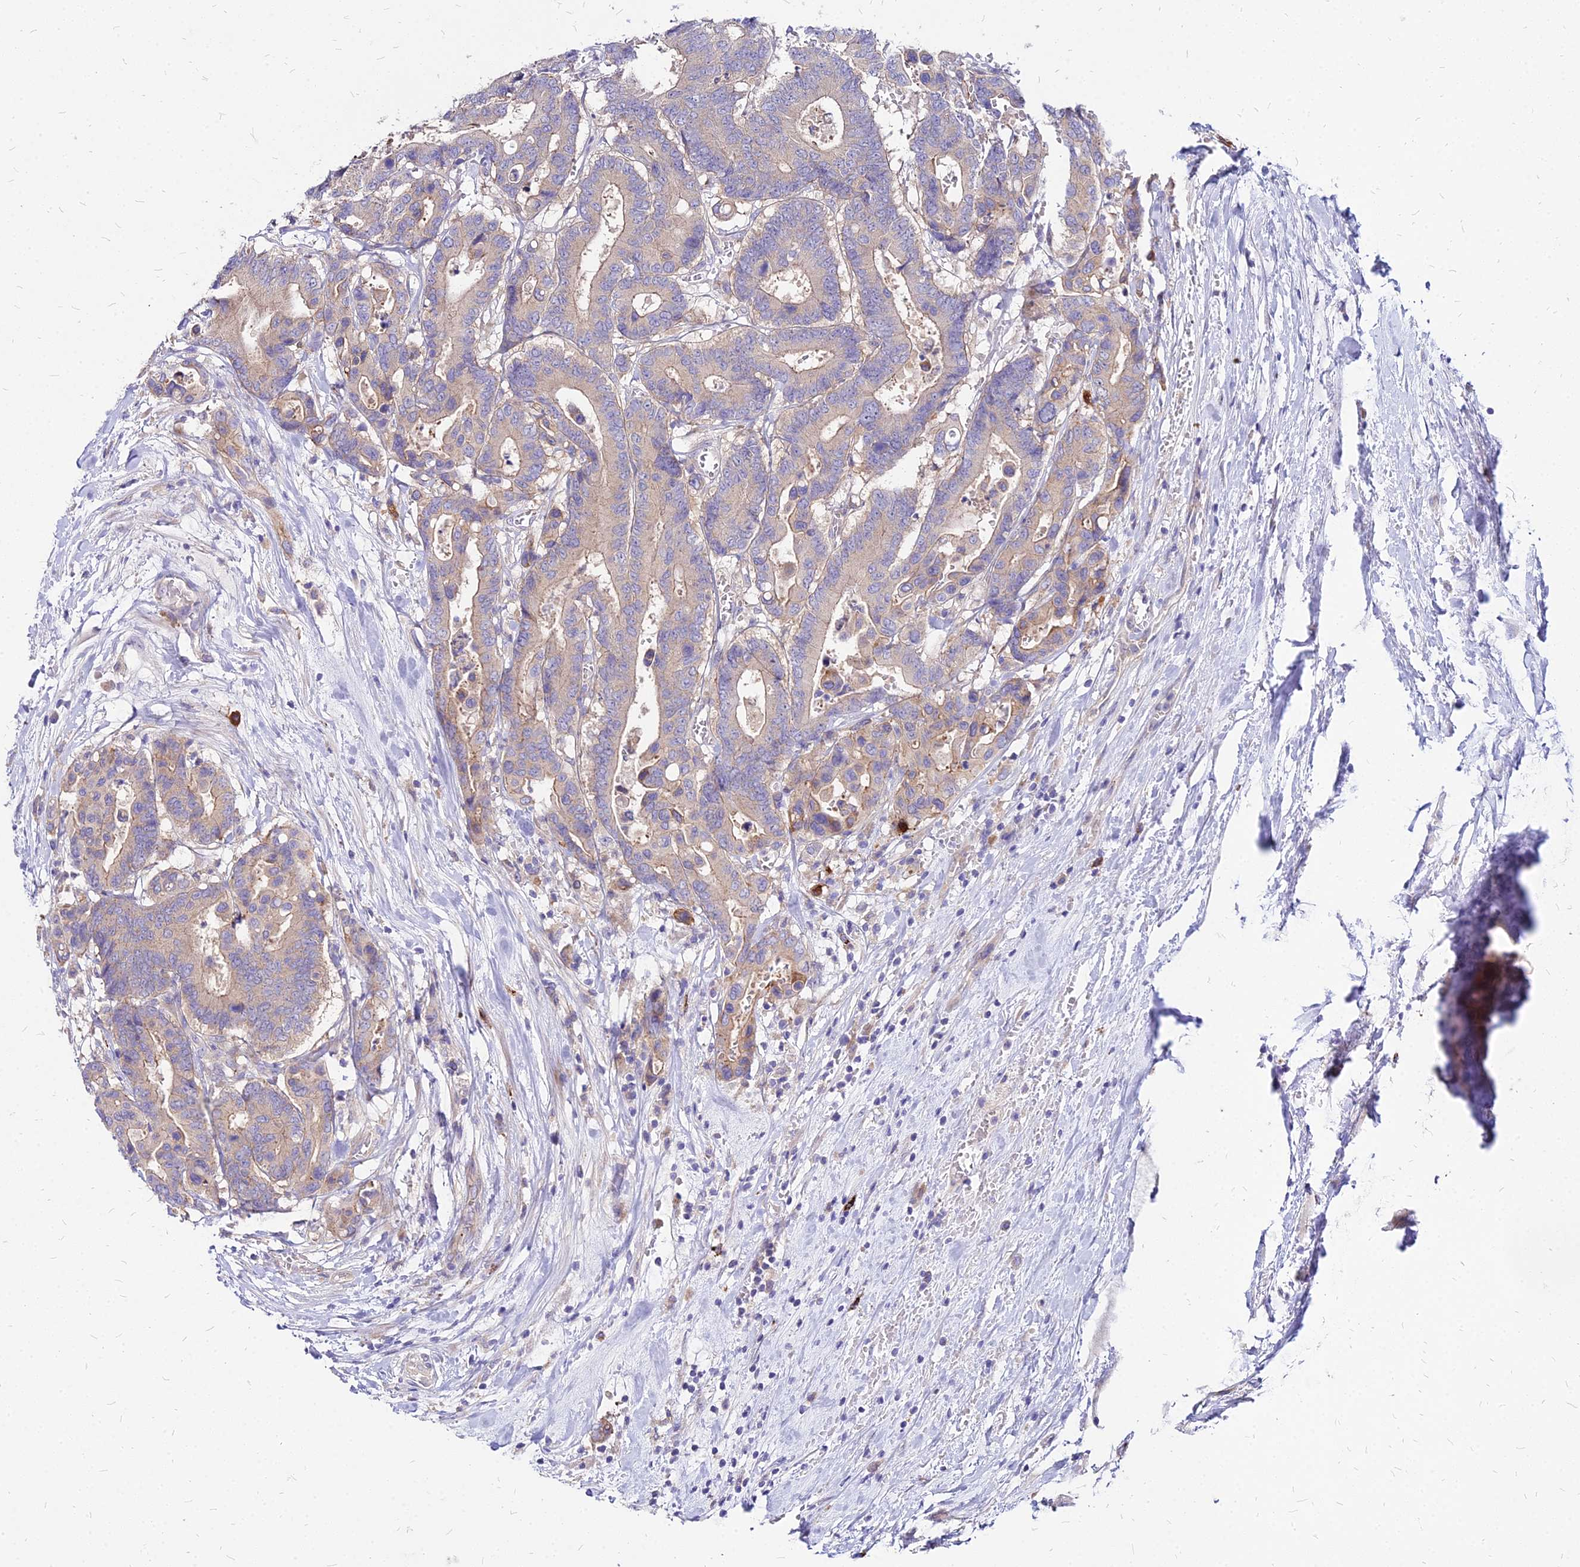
{"staining": {"intensity": "weak", "quantity": "25%-75%", "location": "cytoplasmic/membranous"}, "tissue": "colorectal cancer", "cell_type": "Tumor cells", "image_type": "cancer", "snomed": [{"axis": "morphology", "description": "Normal tissue, NOS"}, {"axis": "morphology", "description": "Adenocarcinoma, NOS"}, {"axis": "topography", "description": "Colon"}], "caption": "The immunohistochemical stain labels weak cytoplasmic/membranous expression in tumor cells of colorectal adenocarcinoma tissue.", "gene": "COMMD10", "patient": {"sex": "male", "age": 82}}